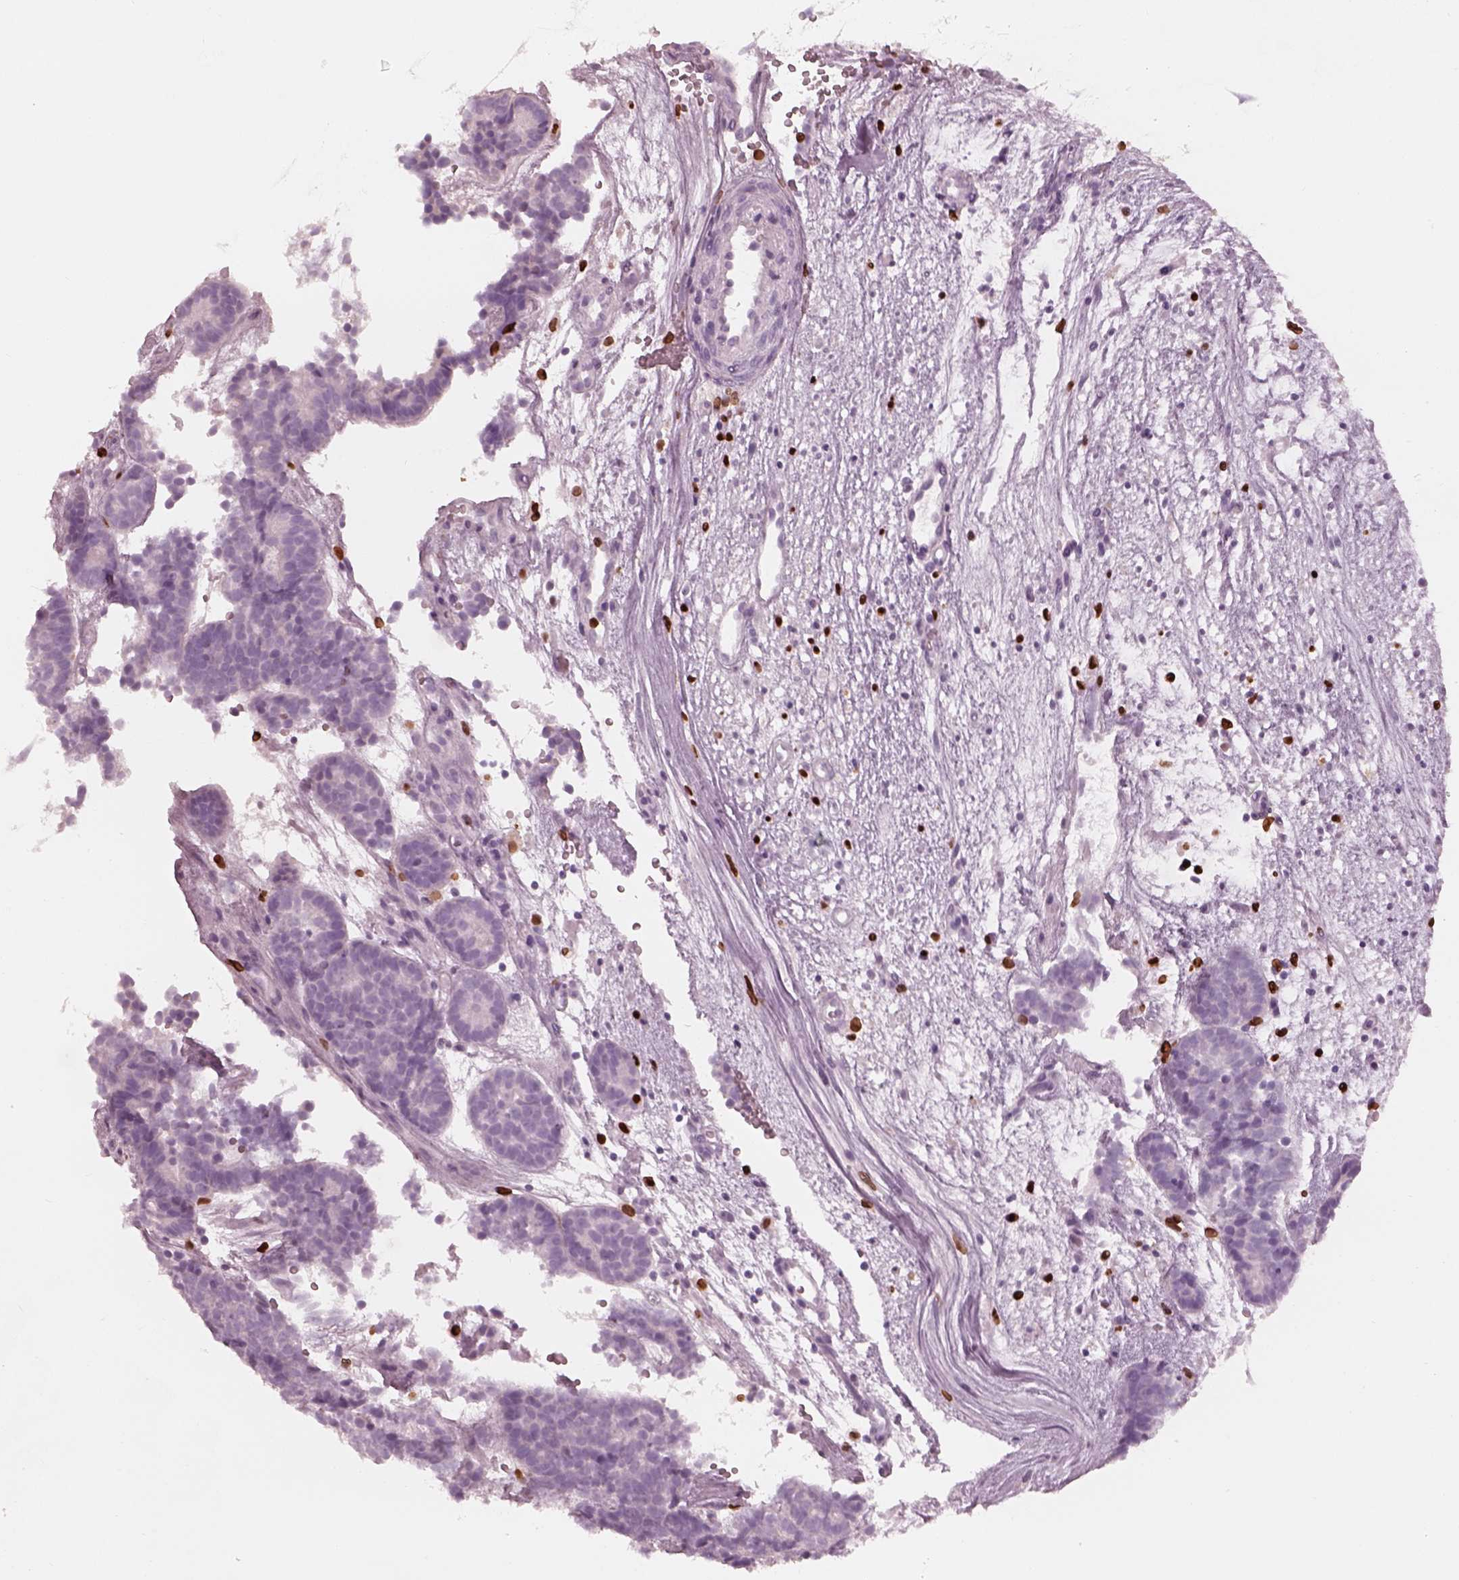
{"staining": {"intensity": "negative", "quantity": "none", "location": "none"}, "tissue": "head and neck cancer", "cell_type": "Tumor cells", "image_type": "cancer", "snomed": [{"axis": "morphology", "description": "Adenocarcinoma, NOS"}, {"axis": "topography", "description": "Head-Neck"}], "caption": "The image exhibits no significant expression in tumor cells of head and neck cancer (adenocarcinoma).", "gene": "ALOX5", "patient": {"sex": "female", "age": 81}}